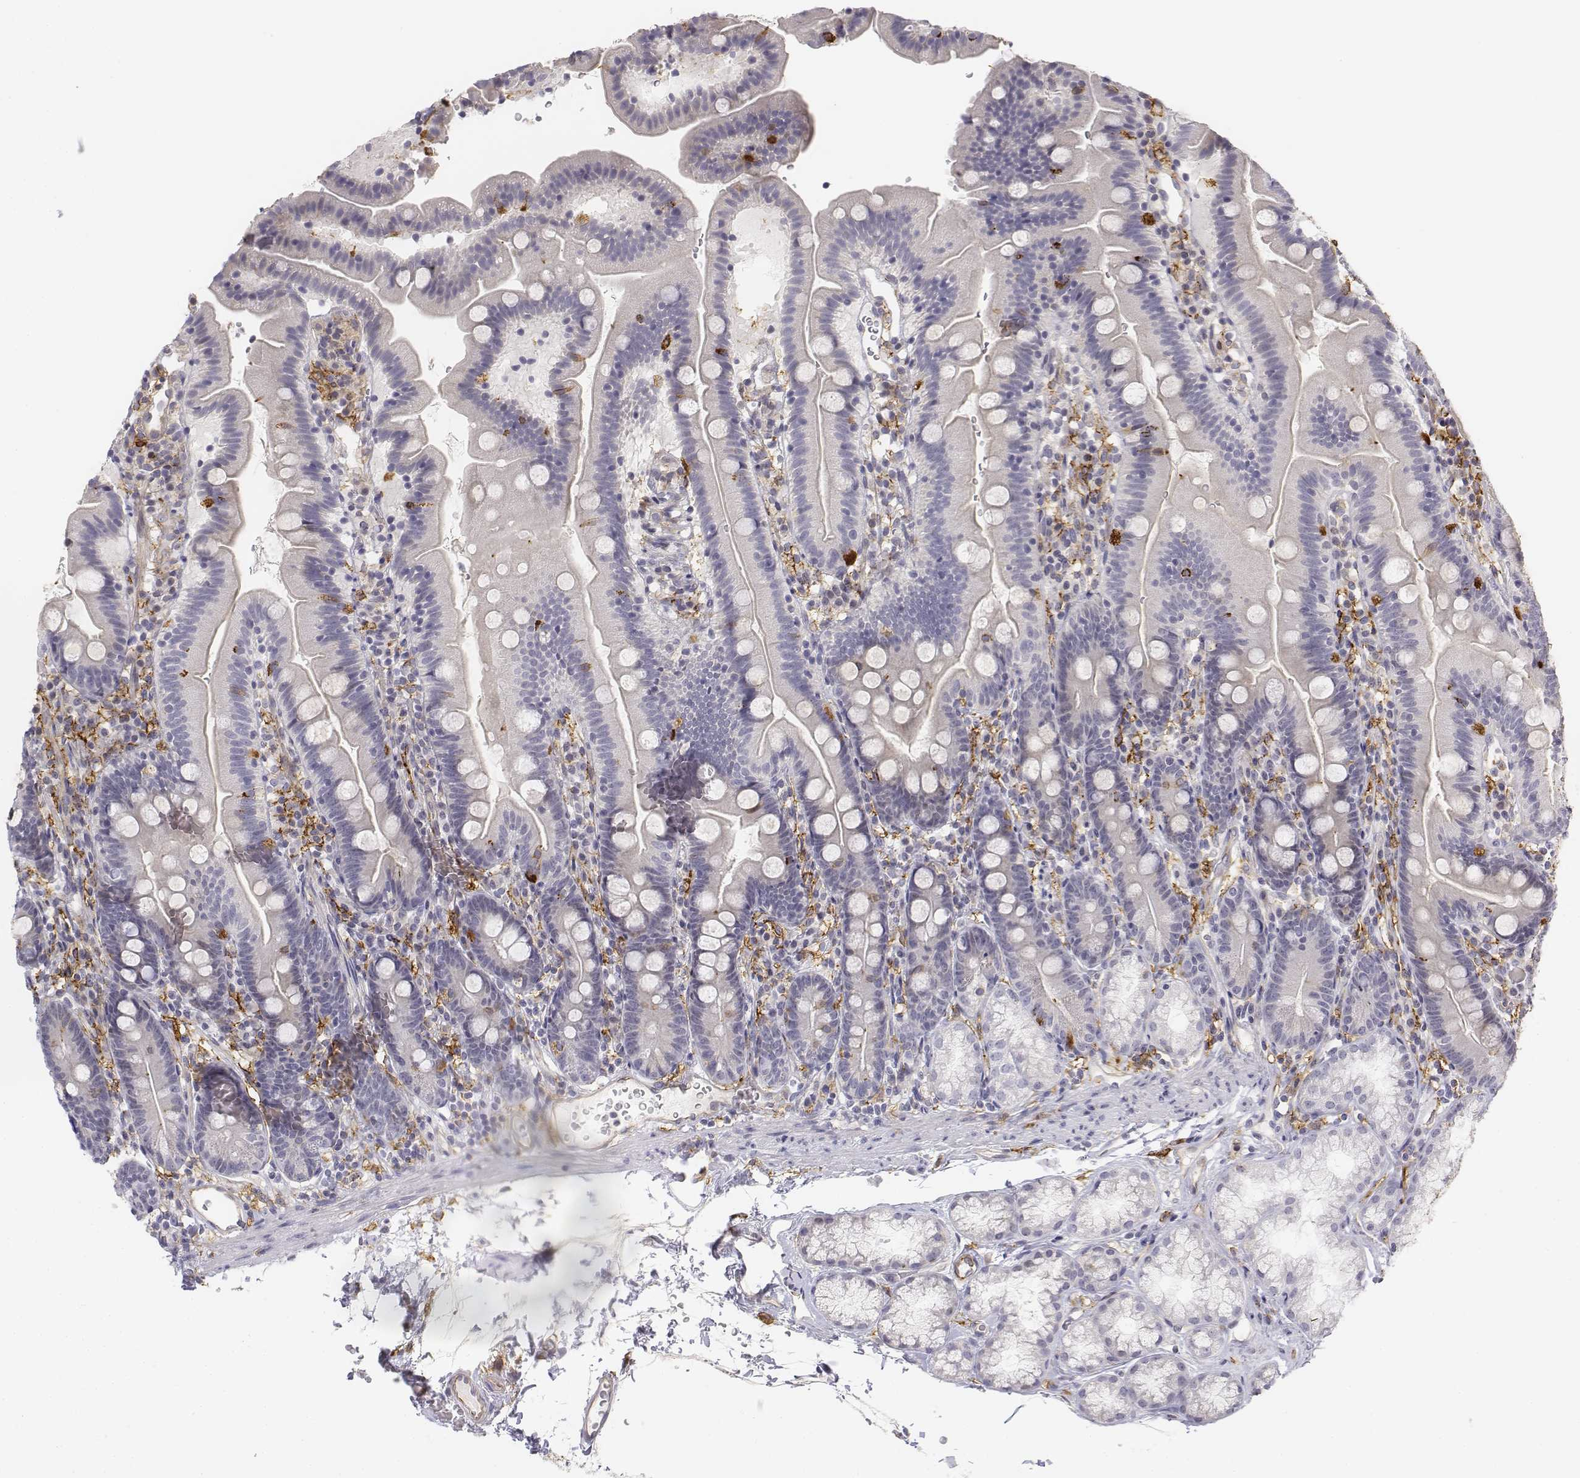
{"staining": {"intensity": "negative", "quantity": "none", "location": "none"}, "tissue": "duodenum", "cell_type": "Glandular cells", "image_type": "normal", "snomed": [{"axis": "morphology", "description": "Normal tissue, NOS"}, {"axis": "topography", "description": "Duodenum"}], "caption": "There is no significant expression in glandular cells of duodenum. (DAB (3,3'-diaminobenzidine) IHC with hematoxylin counter stain).", "gene": "CD14", "patient": {"sex": "female", "age": 67}}